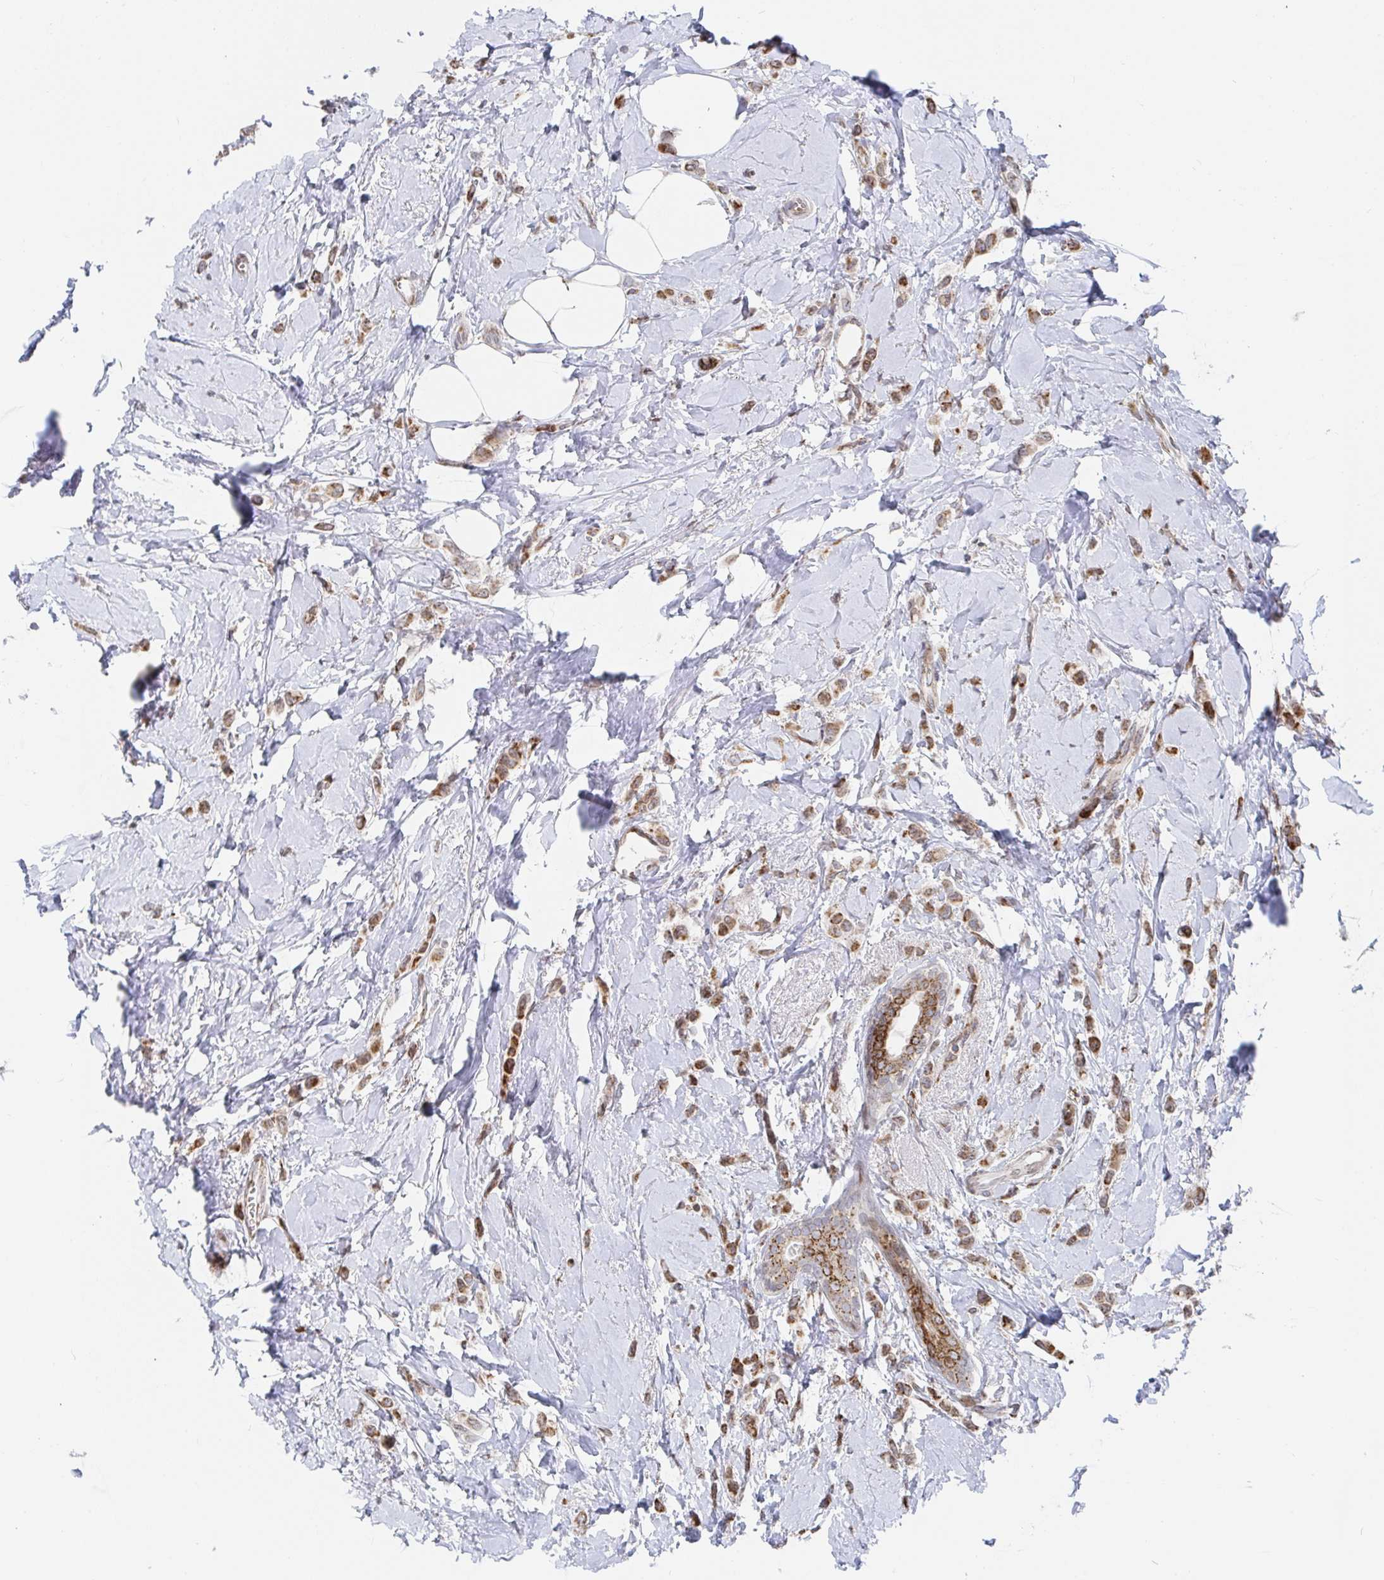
{"staining": {"intensity": "moderate", "quantity": ">75%", "location": "cytoplasmic/membranous"}, "tissue": "breast cancer", "cell_type": "Tumor cells", "image_type": "cancer", "snomed": [{"axis": "morphology", "description": "Lobular carcinoma"}, {"axis": "topography", "description": "Breast"}], "caption": "The immunohistochemical stain highlights moderate cytoplasmic/membranous expression in tumor cells of breast cancer (lobular carcinoma) tissue. (Stains: DAB (3,3'-diaminobenzidine) in brown, nuclei in blue, Microscopy: brightfield microscopy at high magnification).", "gene": "STARD8", "patient": {"sex": "female", "age": 66}}